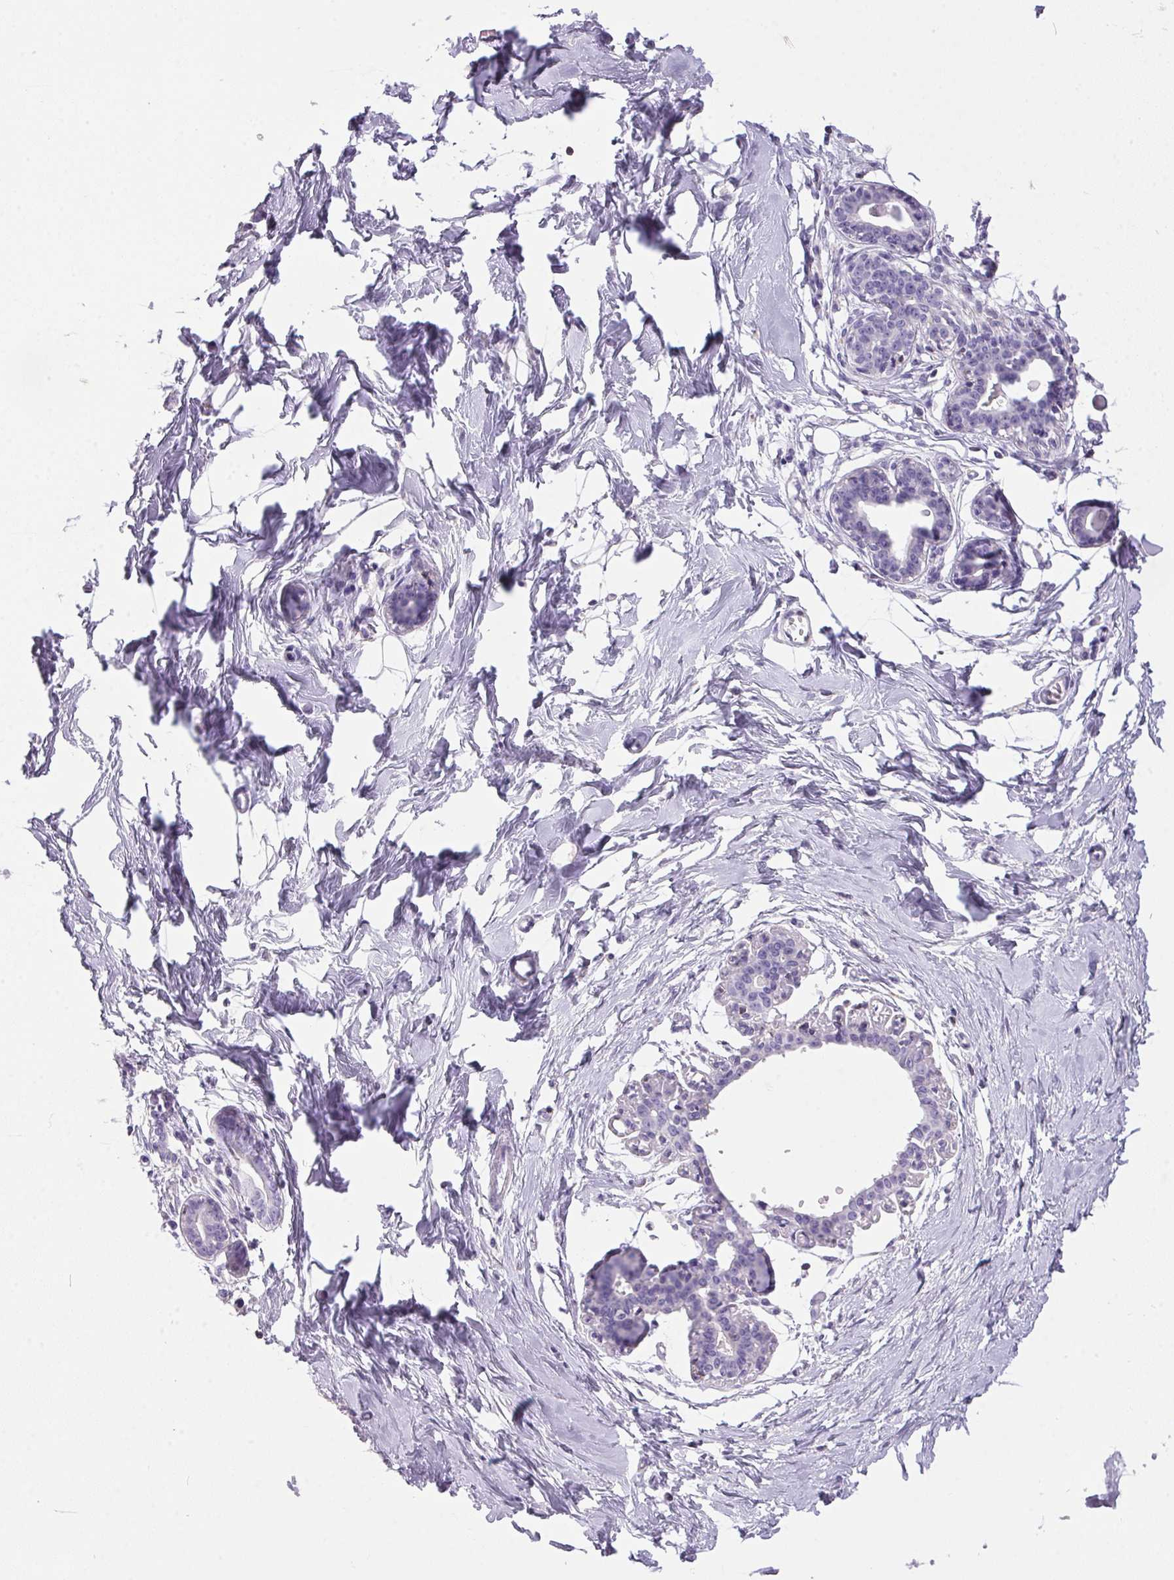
{"staining": {"intensity": "negative", "quantity": "none", "location": "none"}, "tissue": "breast", "cell_type": "Adipocytes", "image_type": "normal", "snomed": [{"axis": "morphology", "description": "Normal tissue, NOS"}, {"axis": "topography", "description": "Breast"}], "caption": "IHC of unremarkable breast exhibits no staining in adipocytes. (Brightfield microscopy of DAB immunohistochemistry (IHC) at high magnification).", "gene": "S100A2", "patient": {"sex": "female", "age": 45}}